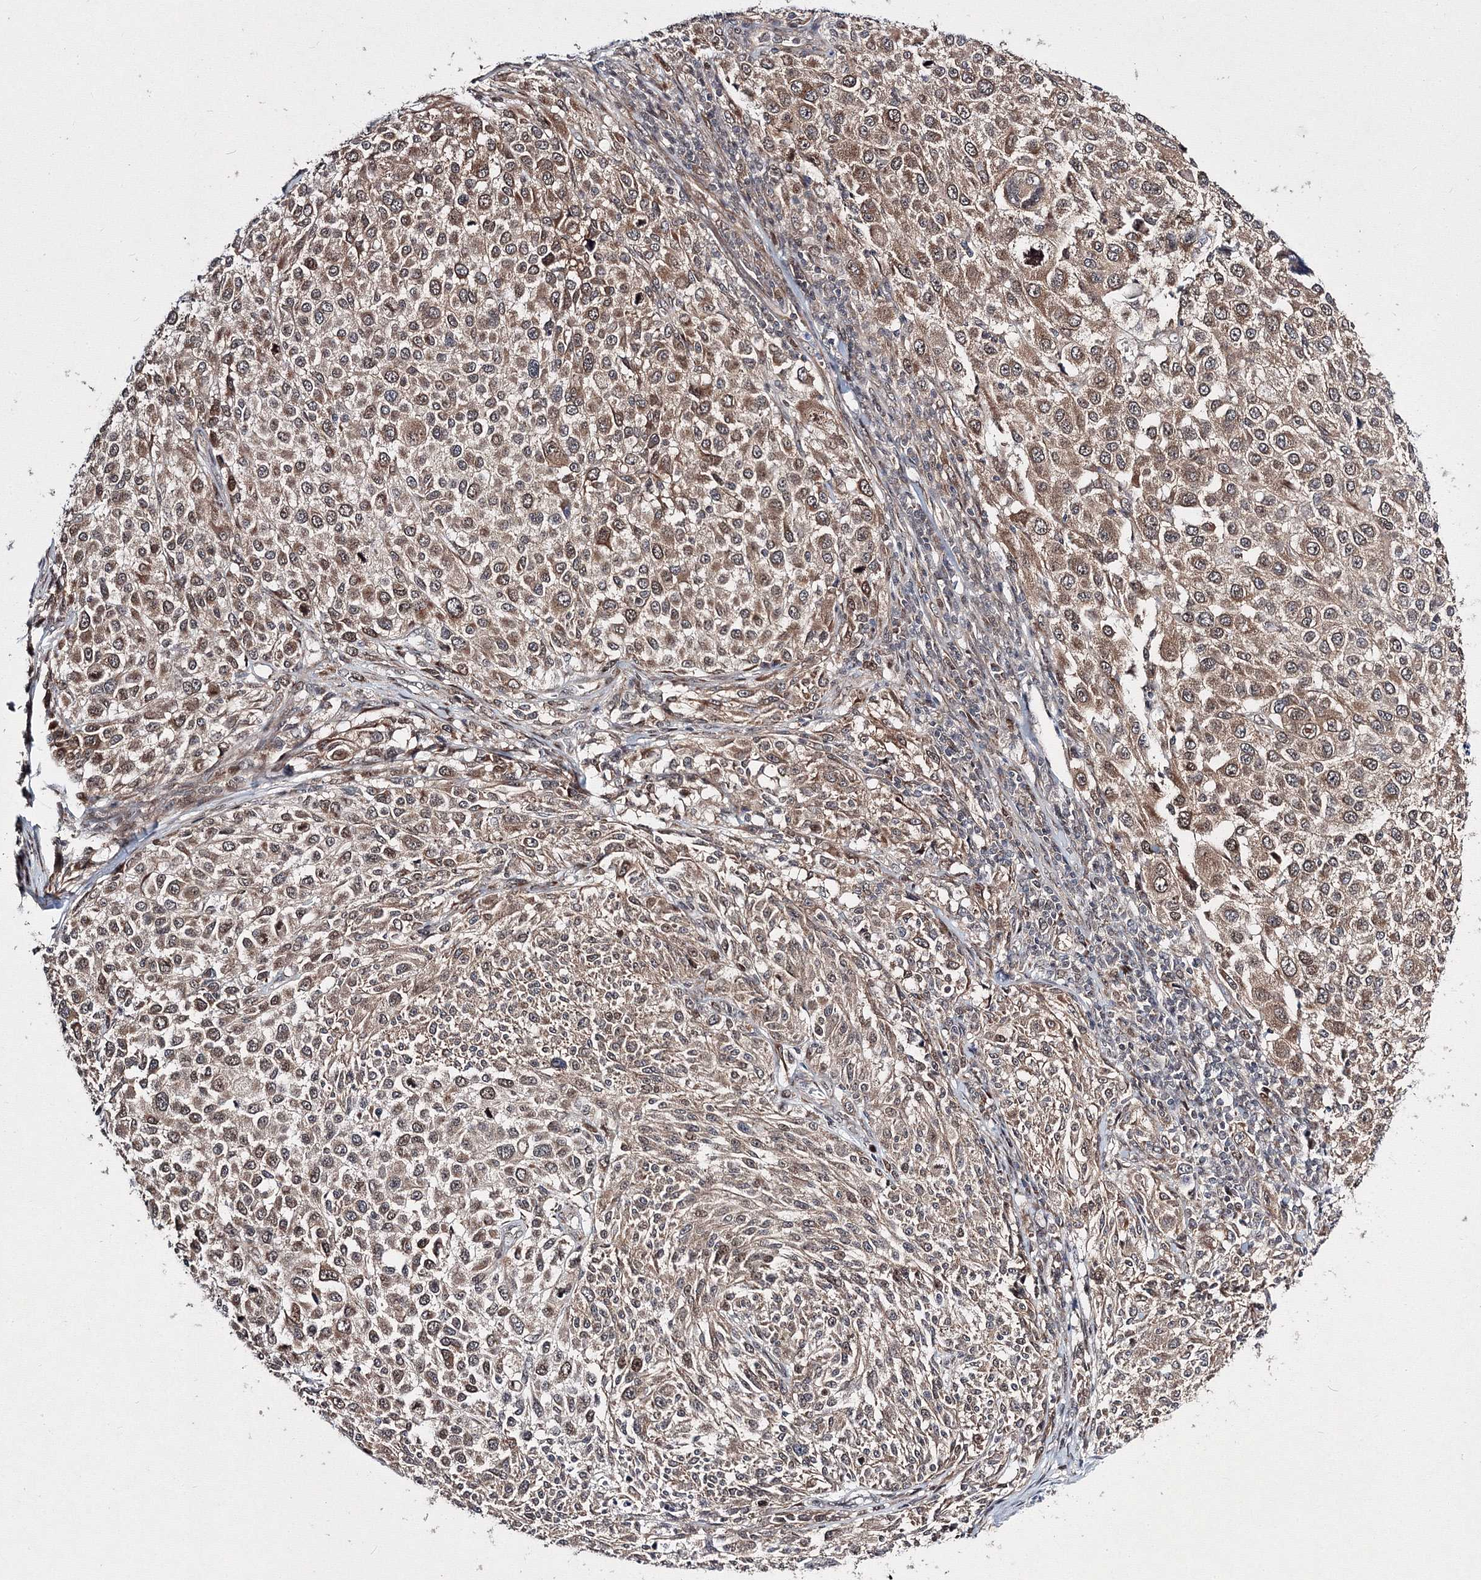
{"staining": {"intensity": "moderate", "quantity": ">75%", "location": "cytoplasmic/membranous,nuclear"}, "tissue": "melanoma", "cell_type": "Tumor cells", "image_type": "cancer", "snomed": [{"axis": "morphology", "description": "Malignant melanoma, NOS"}, {"axis": "topography", "description": "Skin of trunk"}], "caption": "High-power microscopy captured an IHC image of melanoma, revealing moderate cytoplasmic/membranous and nuclear positivity in approximately >75% of tumor cells.", "gene": "GPN1", "patient": {"sex": "male", "age": 71}}